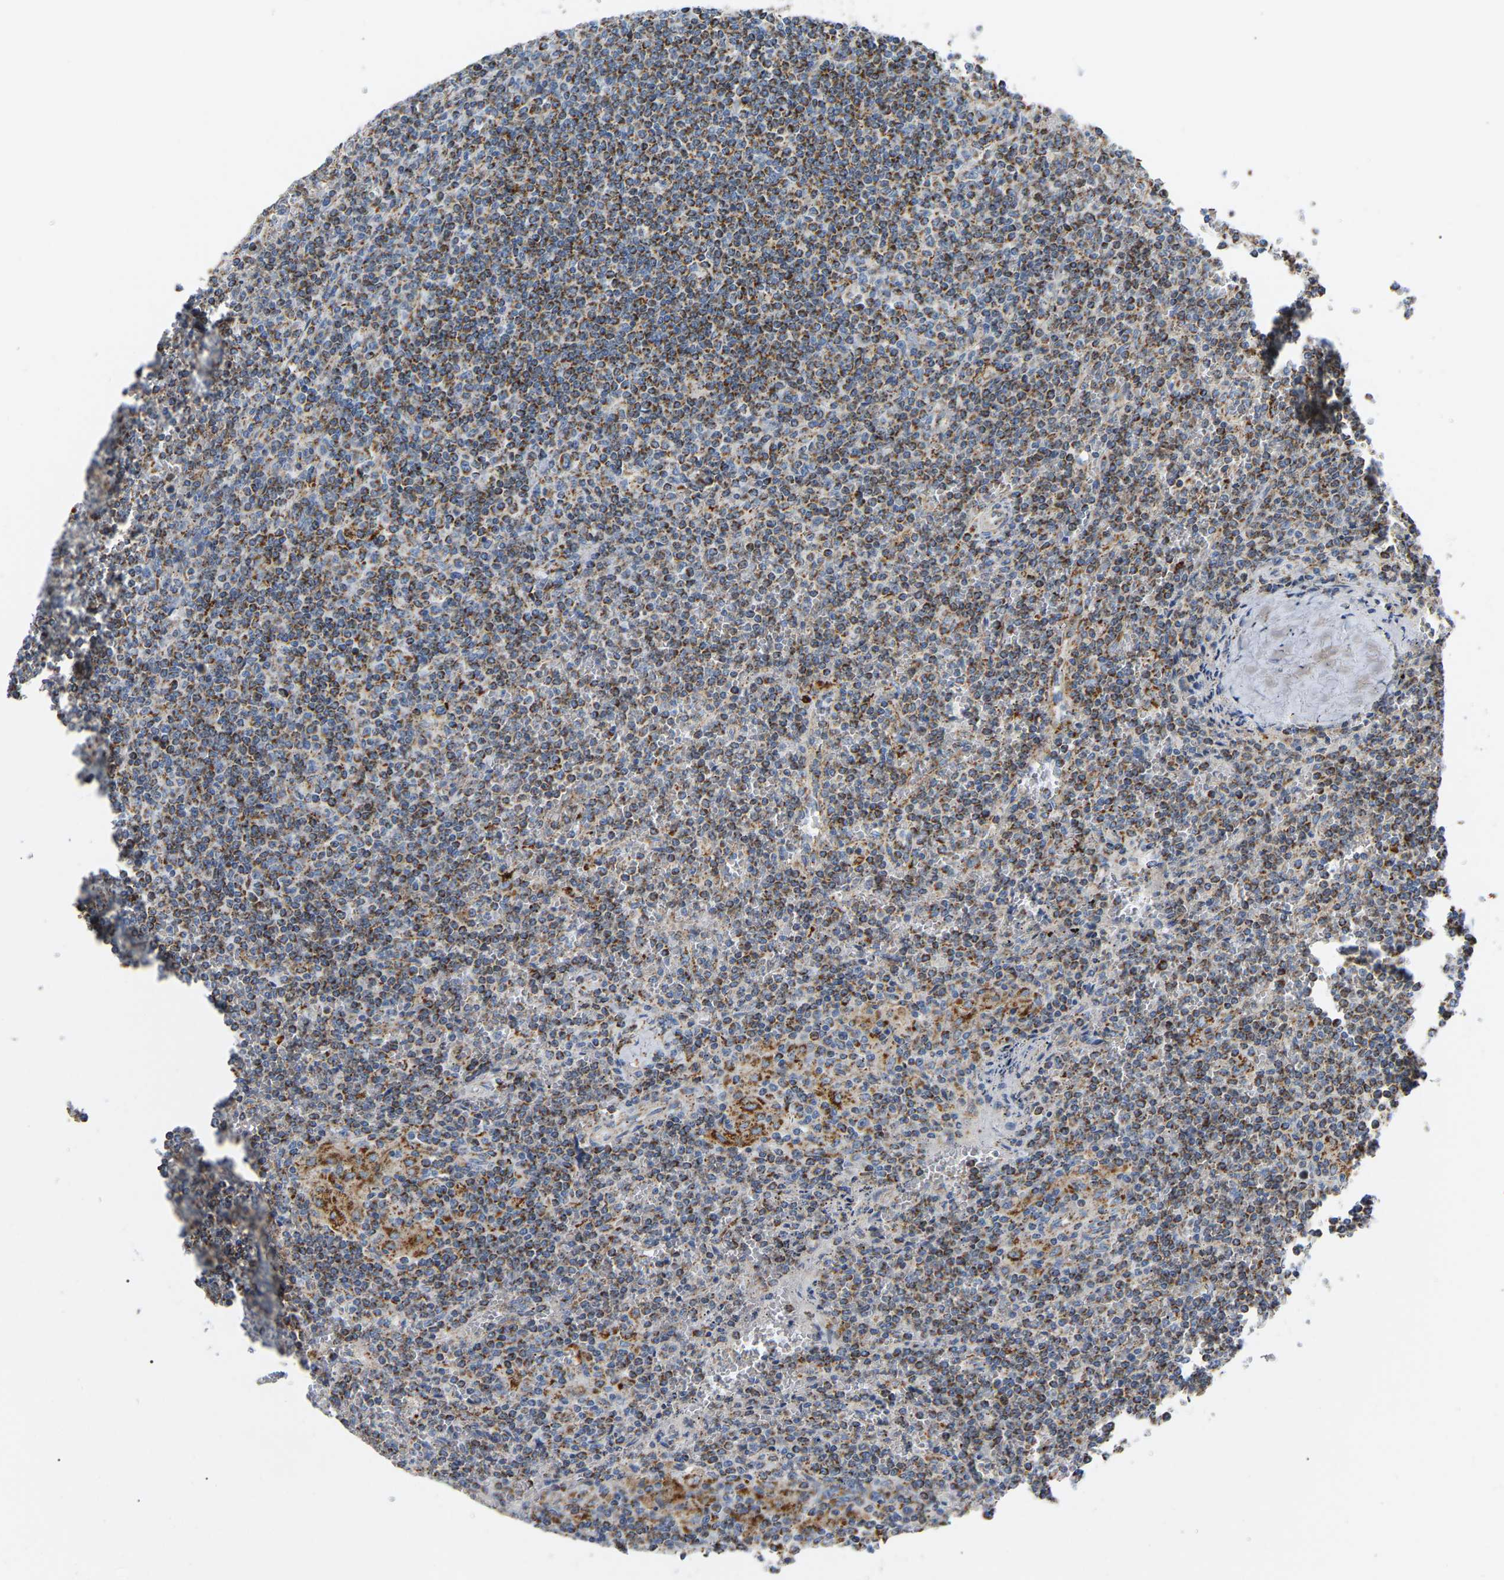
{"staining": {"intensity": "moderate", "quantity": ">75%", "location": "cytoplasmic/membranous"}, "tissue": "lymphoma", "cell_type": "Tumor cells", "image_type": "cancer", "snomed": [{"axis": "morphology", "description": "Malignant lymphoma, non-Hodgkin's type, Low grade"}, {"axis": "topography", "description": "Spleen"}], "caption": "Immunohistochemistry histopathology image of neoplastic tissue: malignant lymphoma, non-Hodgkin's type (low-grade) stained using IHC reveals medium levels of moderate protein expression localized specifically in the cytoplasmic/membranous of tumor cells, appearing as a cytoplasmic/membranous brown color.", "gene": "HIBADH", "patient": {"sex": "female", "age": 19}}